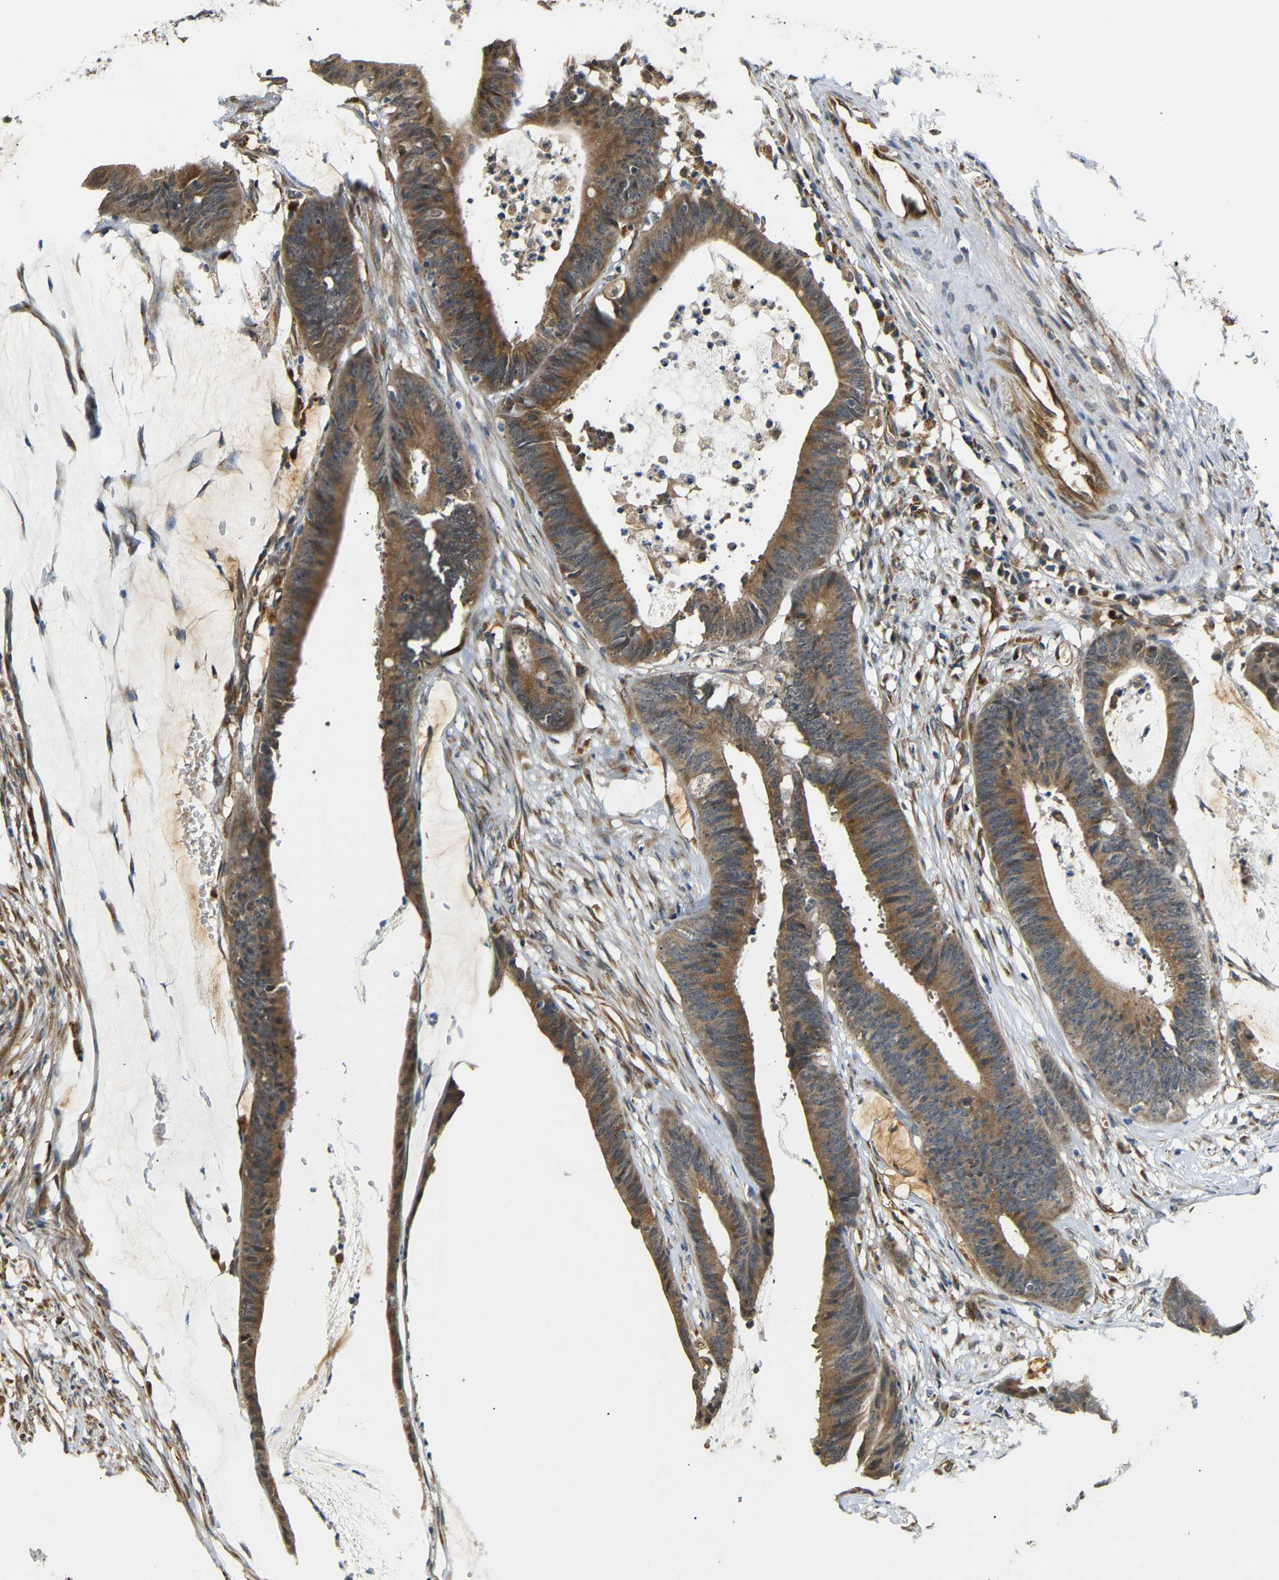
{"staining": {"intensity": "moderate", "quantity": ">75%", "location": "cytoplasmic/membranous"}, "tissue": "colorectal cancer", "cell_type": "Tumor cells", "image_type": "cancer", "snomed": [{"axis": "morphology", "description": "Adenocarcinoma, NOS"}, {"axis": "topography", "description": "Rectum"}], "caption": "Protein analysis of adenocarcinoma (colorectal) tissue demonstrates moderate cytoplasmic/membranous expression in approximately >75% of tumor cells.", "gene": "ATP7A", "patient": {"sex": "female", "age": 66}}